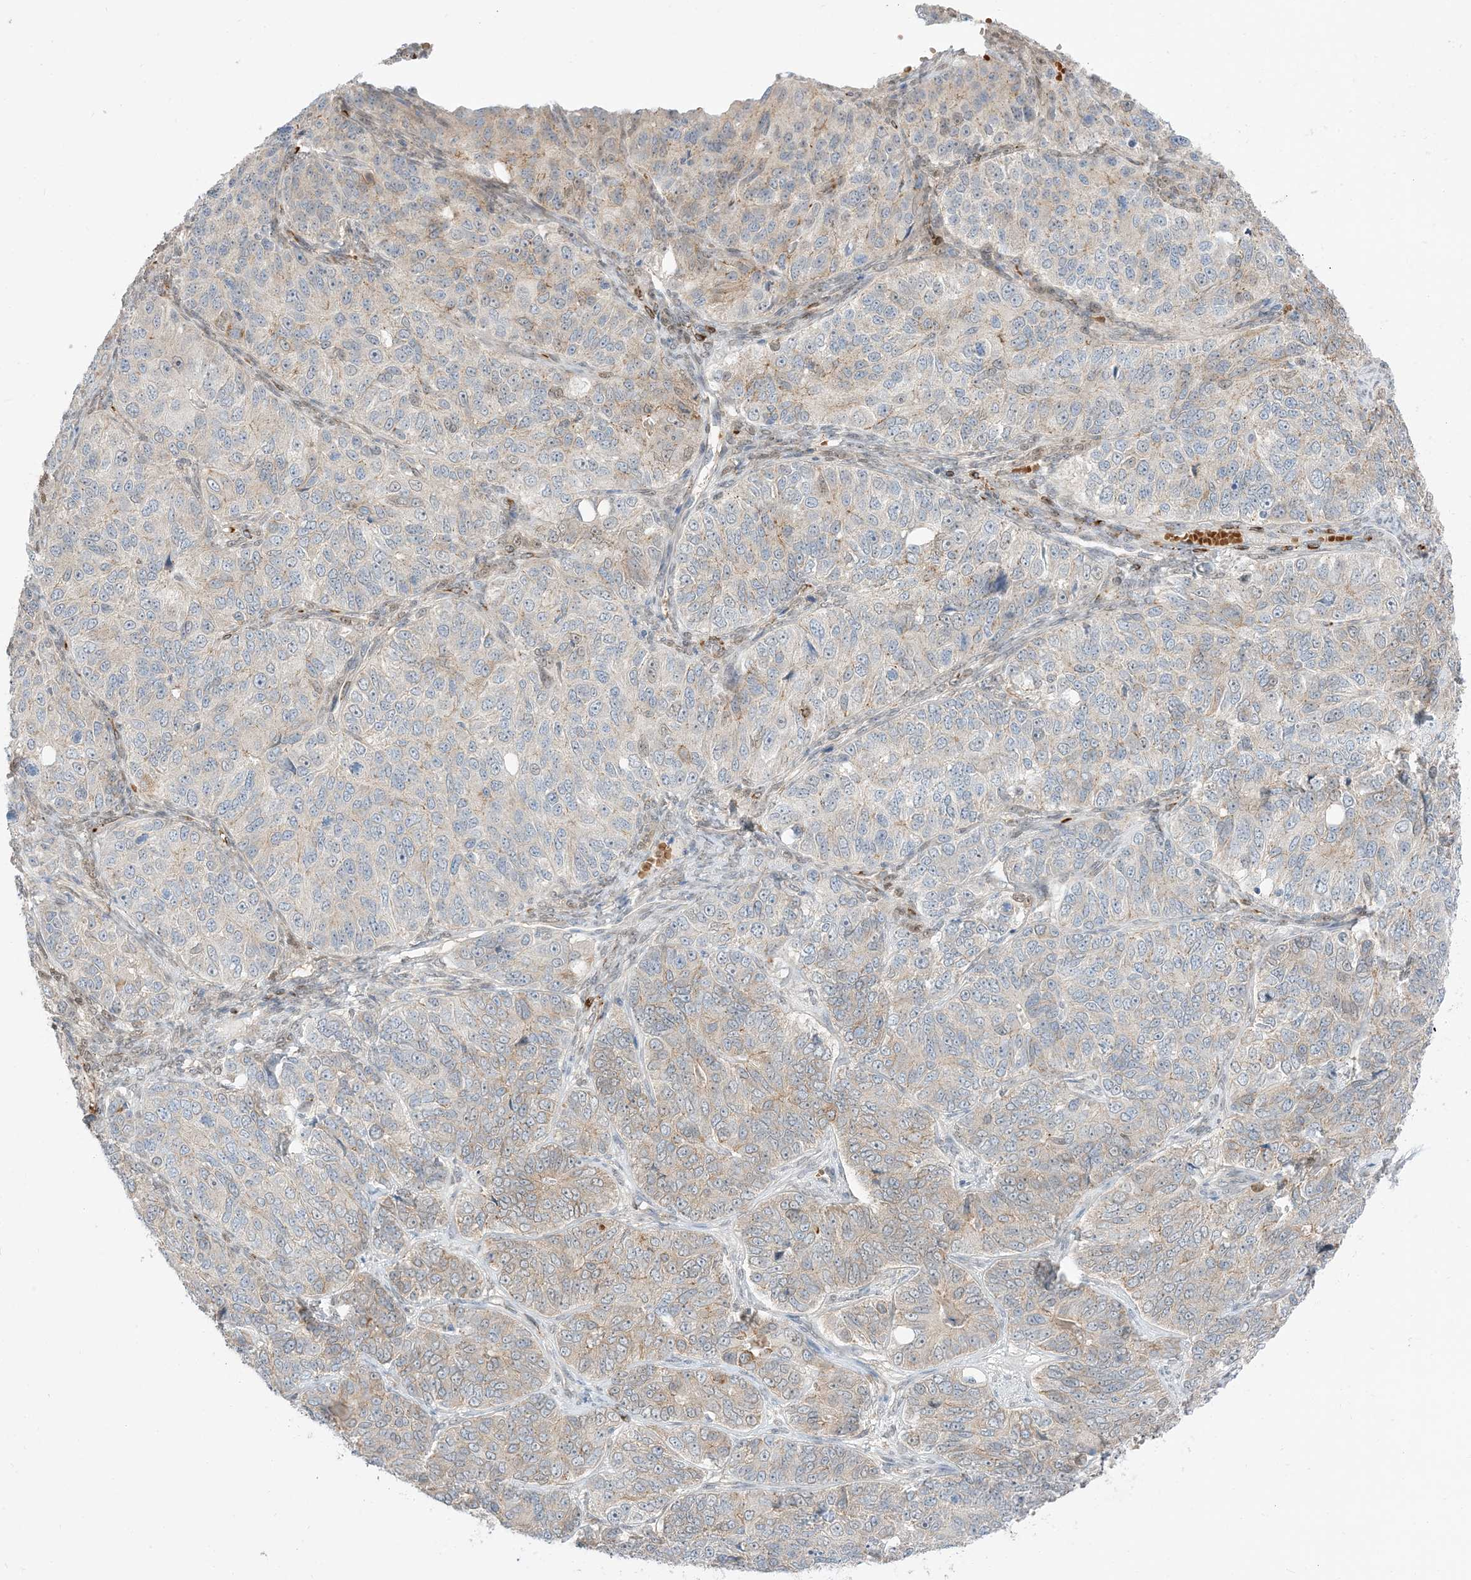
{"staining": {"intensity": "weak", "quantity": "<25%", "location": "cytoplasmic/membranous"}, "tissue": "ovarian cancer", "cell_type": "Tumor cells", "image_type": "cancer", "snomed": [{"axis": "morphology", "description": "Carcinoma, endometroid"}, {"axis": "topography", "description": "Ovary"}], "caption": "Ovarian cancer (endometroid carcinoma) was stained to show a protein in brown. There is no significant expression in tumor cells.", "gene": "RIN1", "patient": {"sex": "female", "age": 51}}